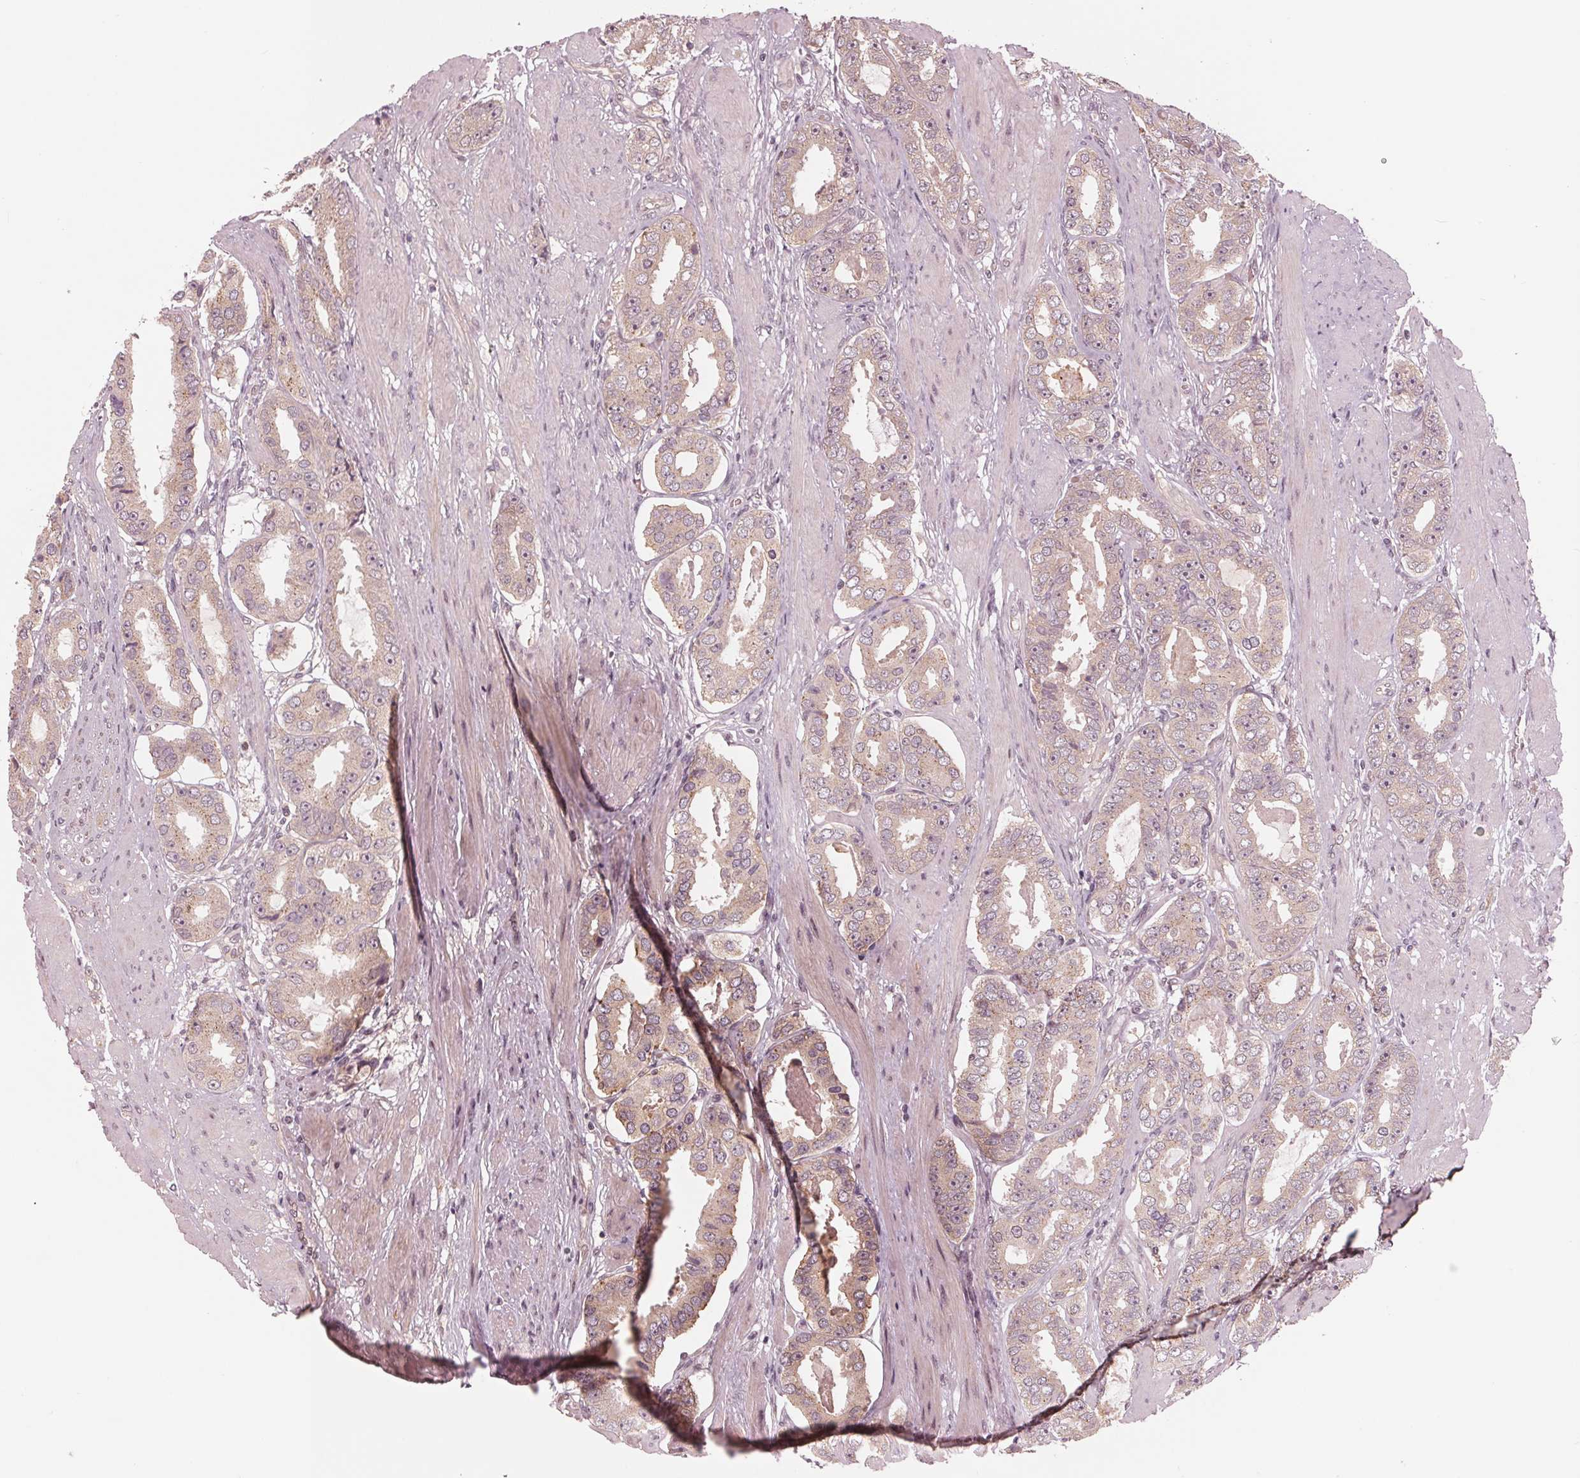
{"staining": {"intensity": "weak", "quantity": ">75%", "location": "cytoplasmic/membranous"}, "tissue": "prostate cancer", "cell_type": "Tumor cells", "image_type": "cancer", "snomed": [{"axis": "morphology", "description": "Adenocarcinoma, High grade"}, {"axis": "topography", "description": "Prostate"}], "caption": "Prostate cancer stained with immunohistochemistry (IHC) reveals weak cytoplasmic/membranous staining in about >75% of tumor cells. Nuclei are stained in blue.", "gene": "ZNF471", "patient": {"sex": "male", "age": 63}}